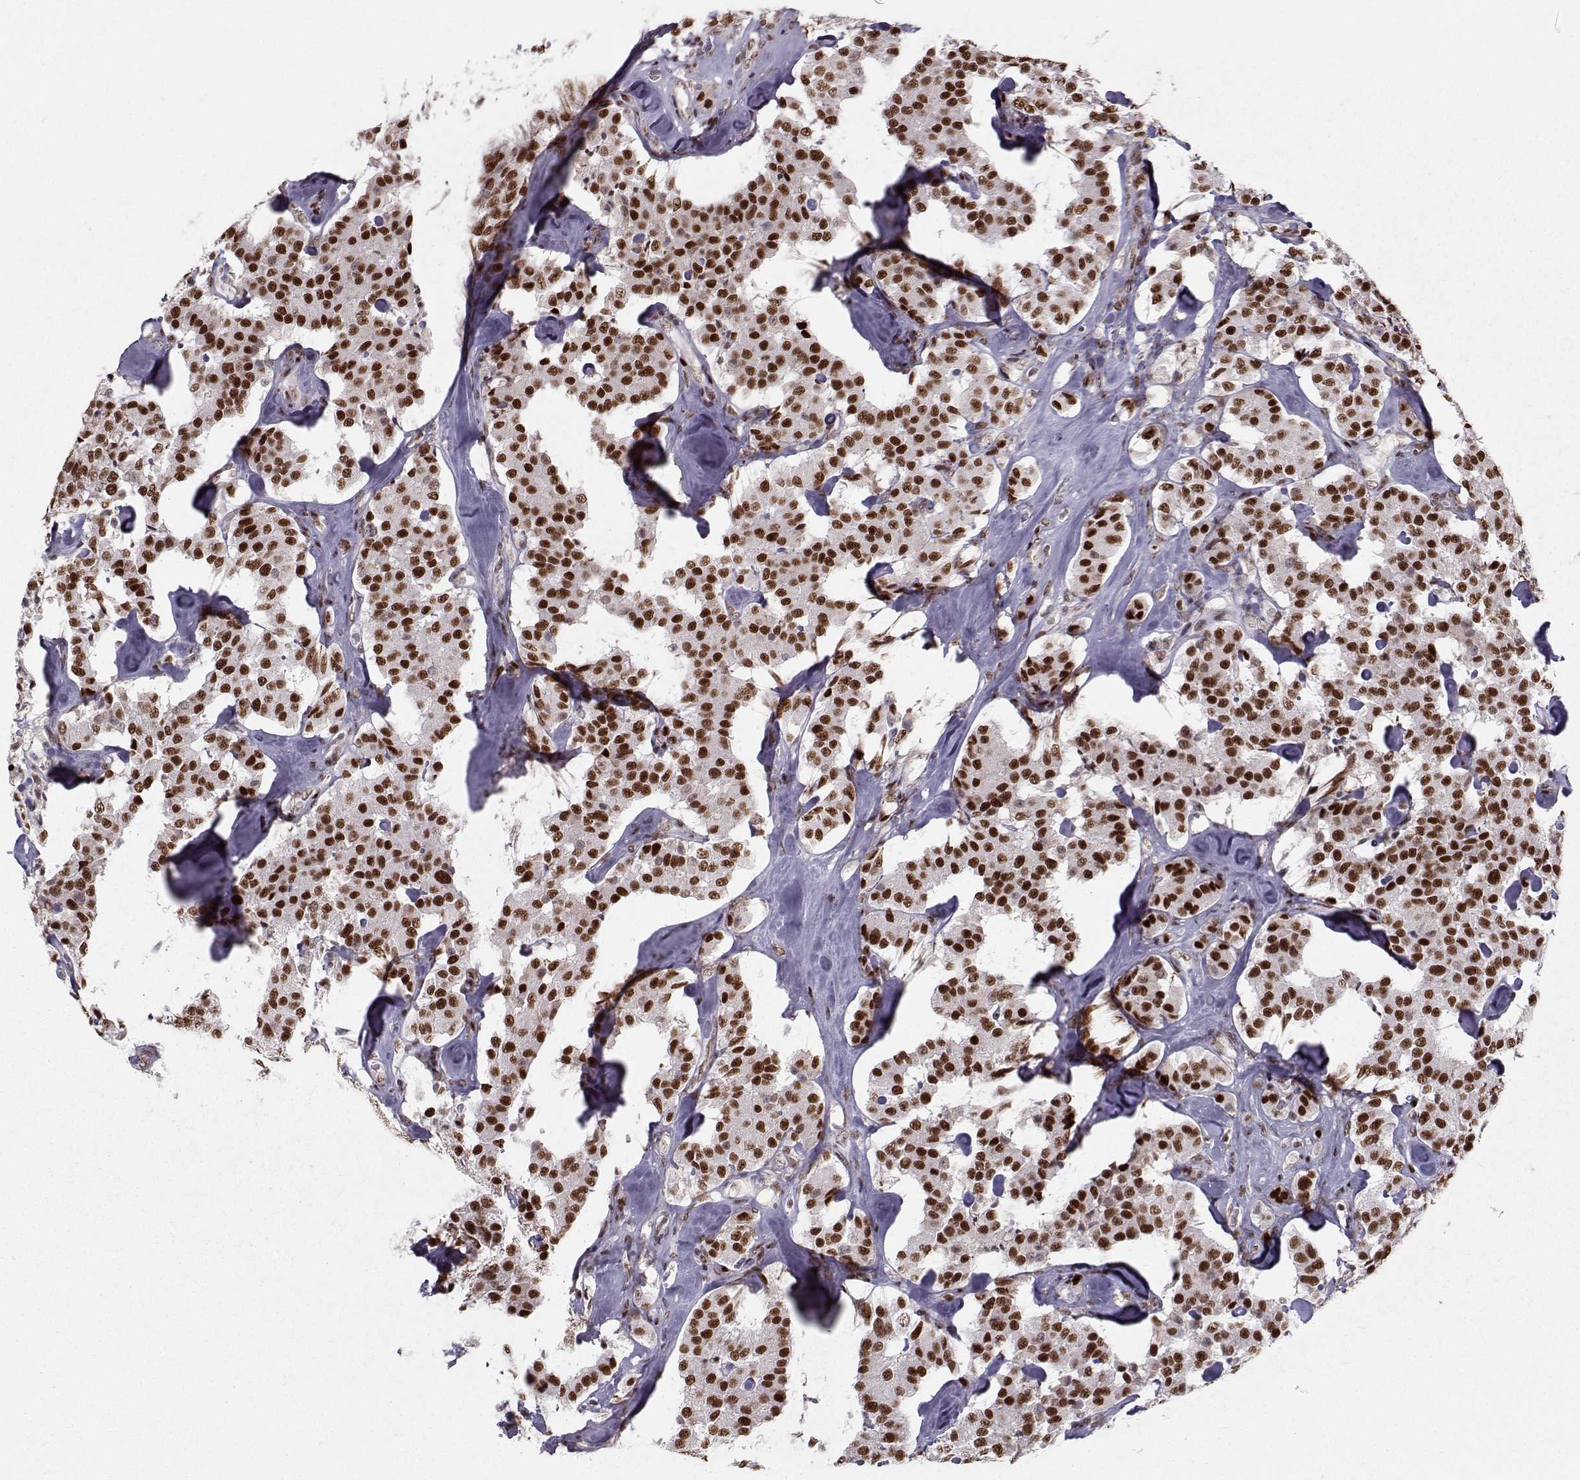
{"staining": {"intensity": "strong", "quantity": ">75%", "location": "nuclear"}, "tissue": "carcinoid", "cell_type": "Tumor cells", "image_type": "cancer", "snomed": [{"axis": "morphology", "description": "Carcinoid, malignant, NOS"}, {"axis": "topography", "description": "Pancreas"}], "caption": "IHC image of neoplastic tissue: carcinoid (malignant) stained using immunohistochemistry exhibits high levels of strong protein expression localized specifically in the nuclear of tumor cells, appearing as a nuclear brown color.", "gene": "SNAPC2", "patient": {"sex": "male", "age": 41}}